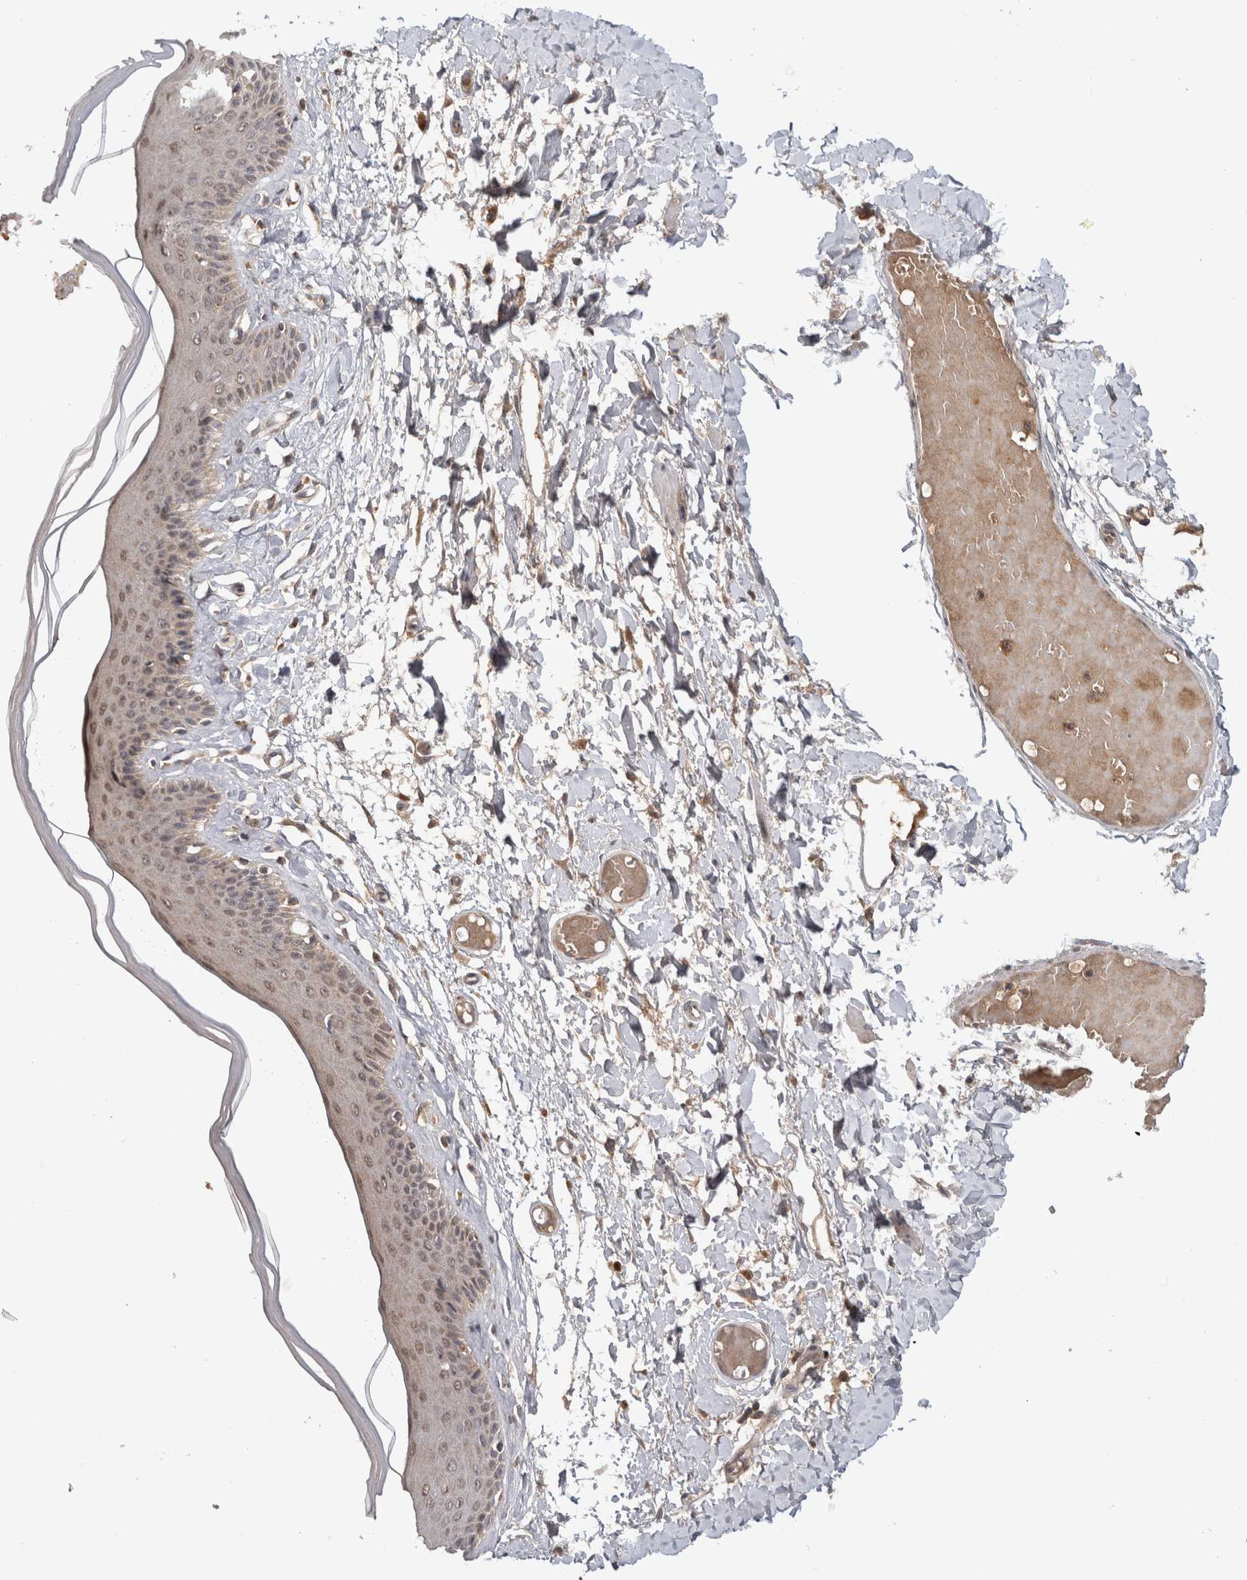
{"staining": {"intensity": "moderate", "quantity": ">75%", "location": "cytoplasmic/membranous"}, "tissue": "skin", "cell_type": "Epidermal cells", "image_type": "normal", "snomed": [{"axis": "morphology", "description": "Normal tissue, NOS"}, {"axis": "topography", "description": "Vulva"}], "caption": "Skin stained with DAB IHC displays medium levels of moderate cytoplasmic/membranous staining in approximately >75% of epidermal cells.", "gene": "HMOX2", "patient": {"sex": "female", "age": 73}}